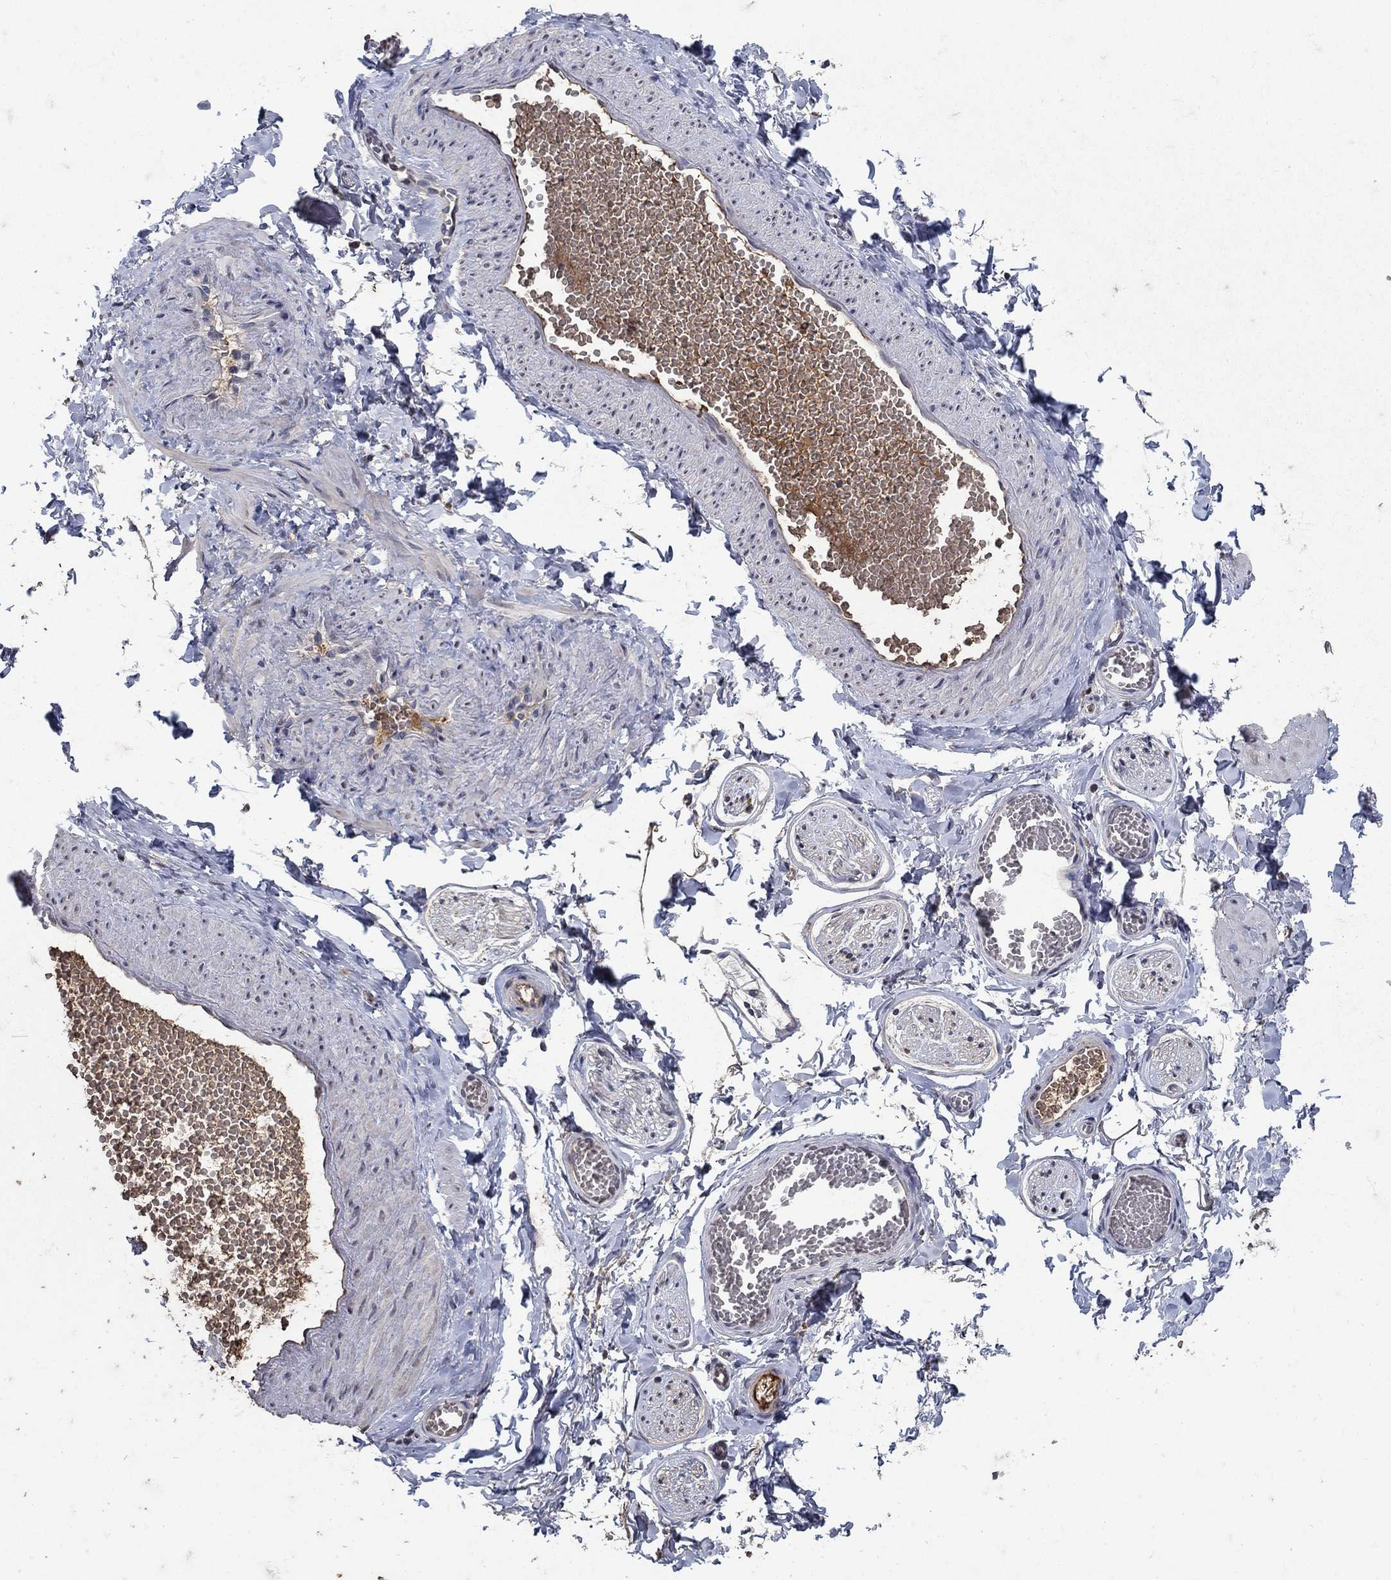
{"staining": {"intensity": "negative", "quantity": "none", "location": "none"}, "tissue": "adipose tissue", "cell_type": "Adipocytes", "image_type": "normal", "snomed": [{"axis": "morphology", "description": "Normal tissue, NOS"}, {"axis": "topography", "description": "Smooth muscle"}, {"axis": "topography", "description": "Peripheral nerve tissue"}], "caption": "High magnification brightfield microscopy of unremarkable adipose tissue stained with DAB (3,3'-diaminobenzidine) (brown) and counterstained with hematoxylin (blue): adipocytes show no significant staining.", "gene": "NPC2", "patient": {"sex": "male", "age": 22}}